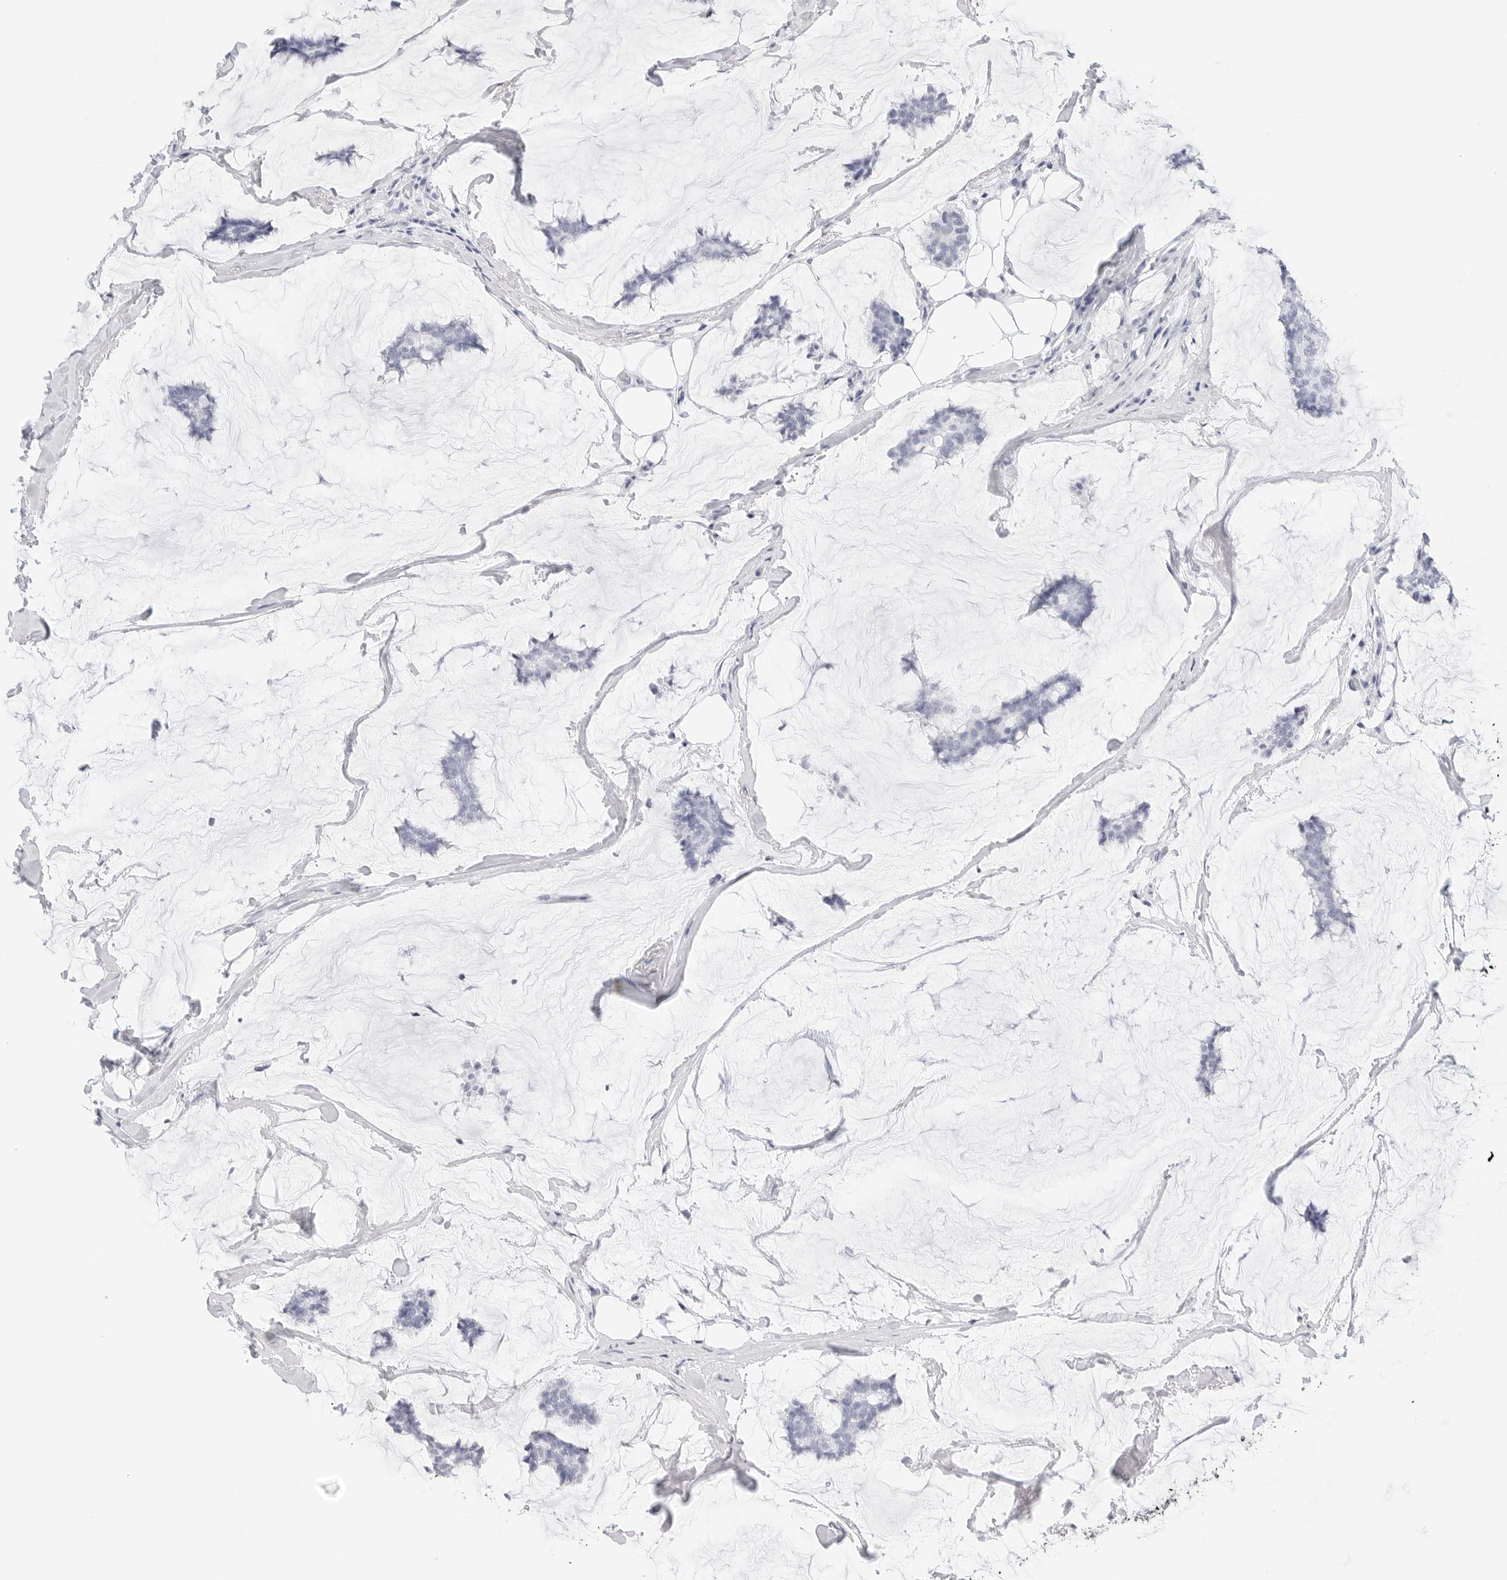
{"staining": {"intensity": "negative", "quantity": "none", "location": "none"}, "tissue": "breast cancer", "cell_type": "Tumor cells", "image_type": "cancer", "snomed": [{"axis": "morphology", "description": "Duct carcinoma"}, {"axis": "topography", "description": "Breast"}], "caption": "Intraductal carcinoma (breast) stained for a protein using immunohistochemistry (IHC) displays no expression tumor cells.", "gene": "TFF2", "patient": {"sex": "female", "age": 93}}